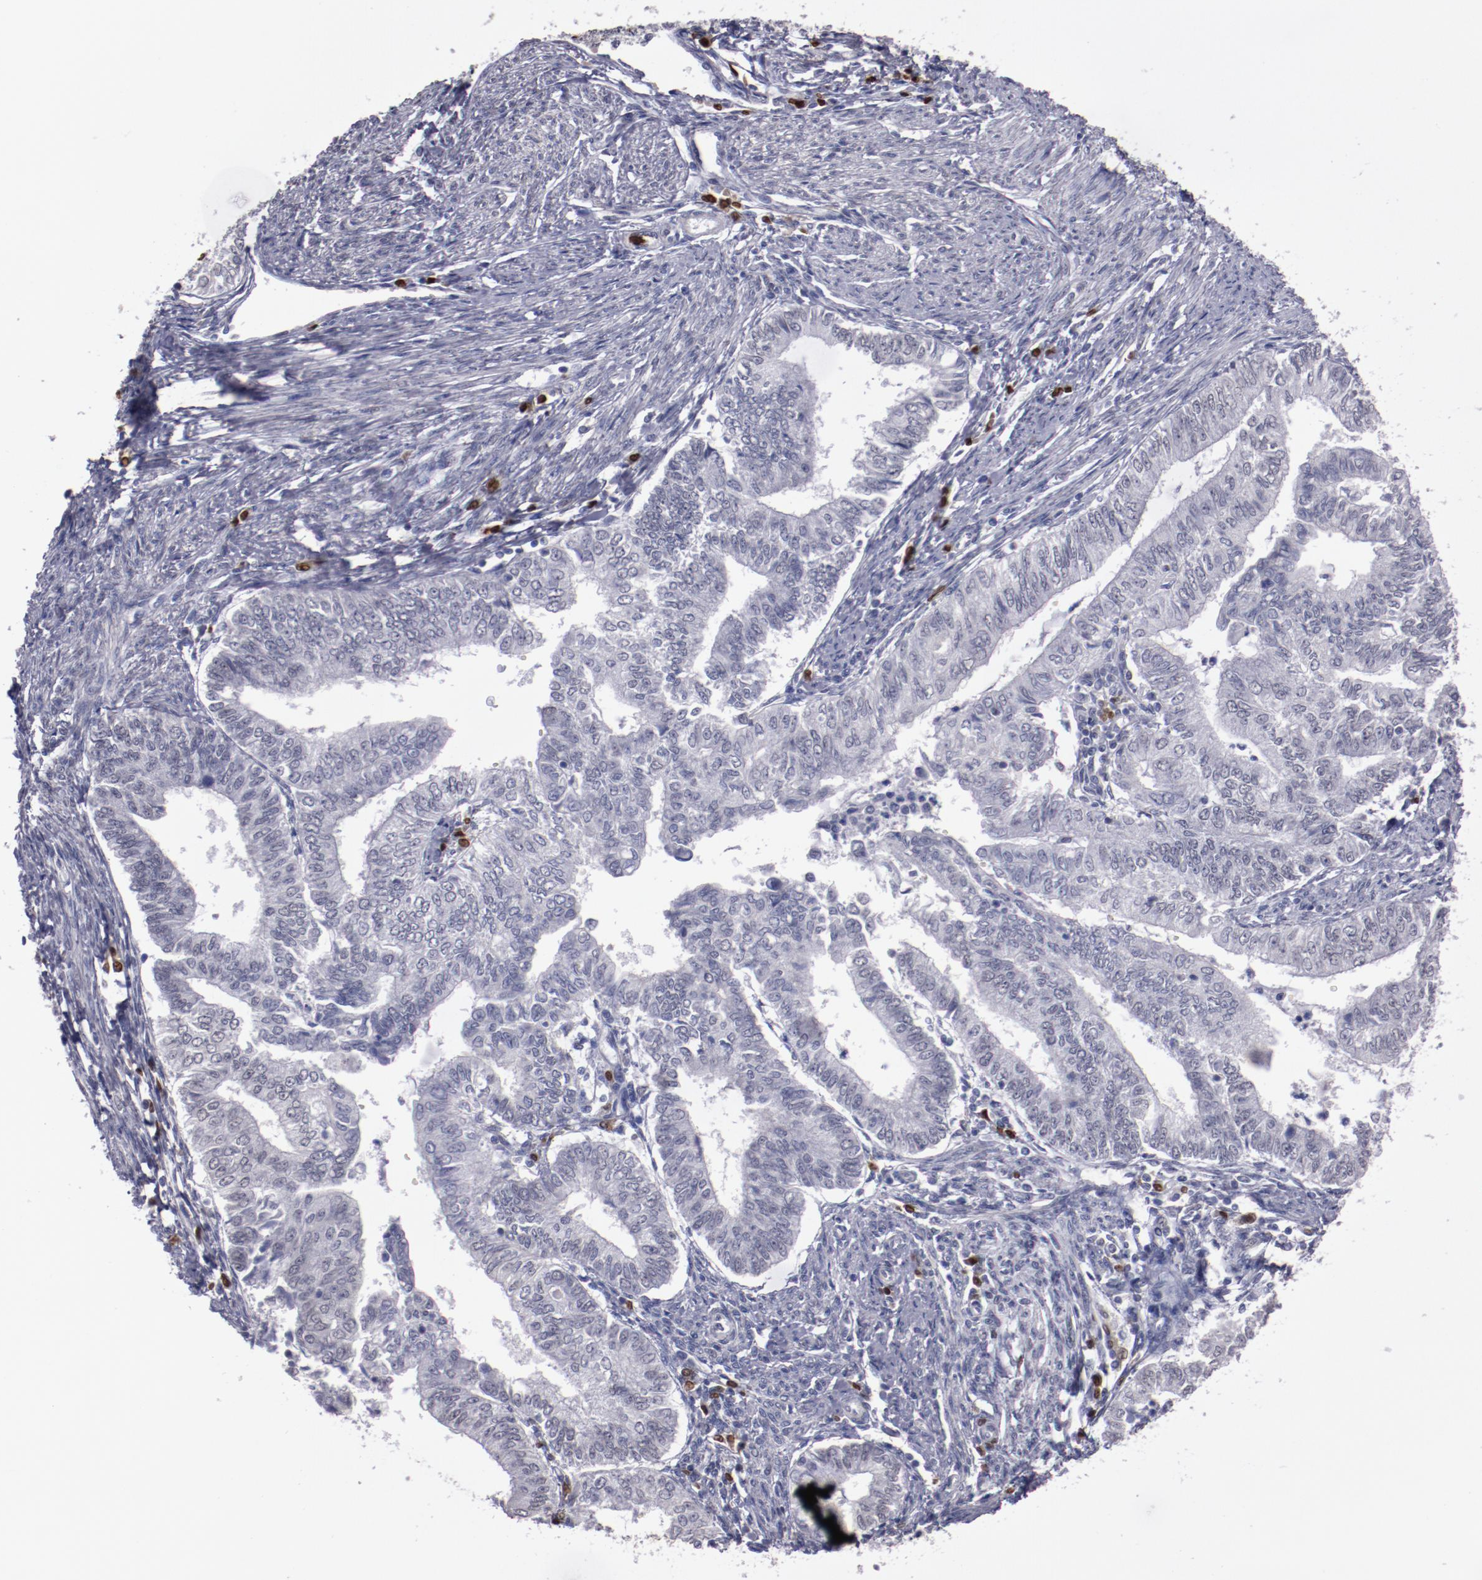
{"staining": {"intensity": "negative", "quantity": "none", "location": "none"}, "tissue": "endometrial cancer", "cell_type": "Tumor cells", "image_type": "cancer", "snomed": [{"axis": "morphology", "description": "Adenocarcinoma, NOS"}, {"axis": "topography", "description": "Endometrium"}], "caption": "Immunohistochemistry of human adenocarcinoma (endometrial) displays no expression in tumor cells. Nuclei are stained in blue.", "gene": "IRF4", "patient": {"sex": "female", "age": 66}}